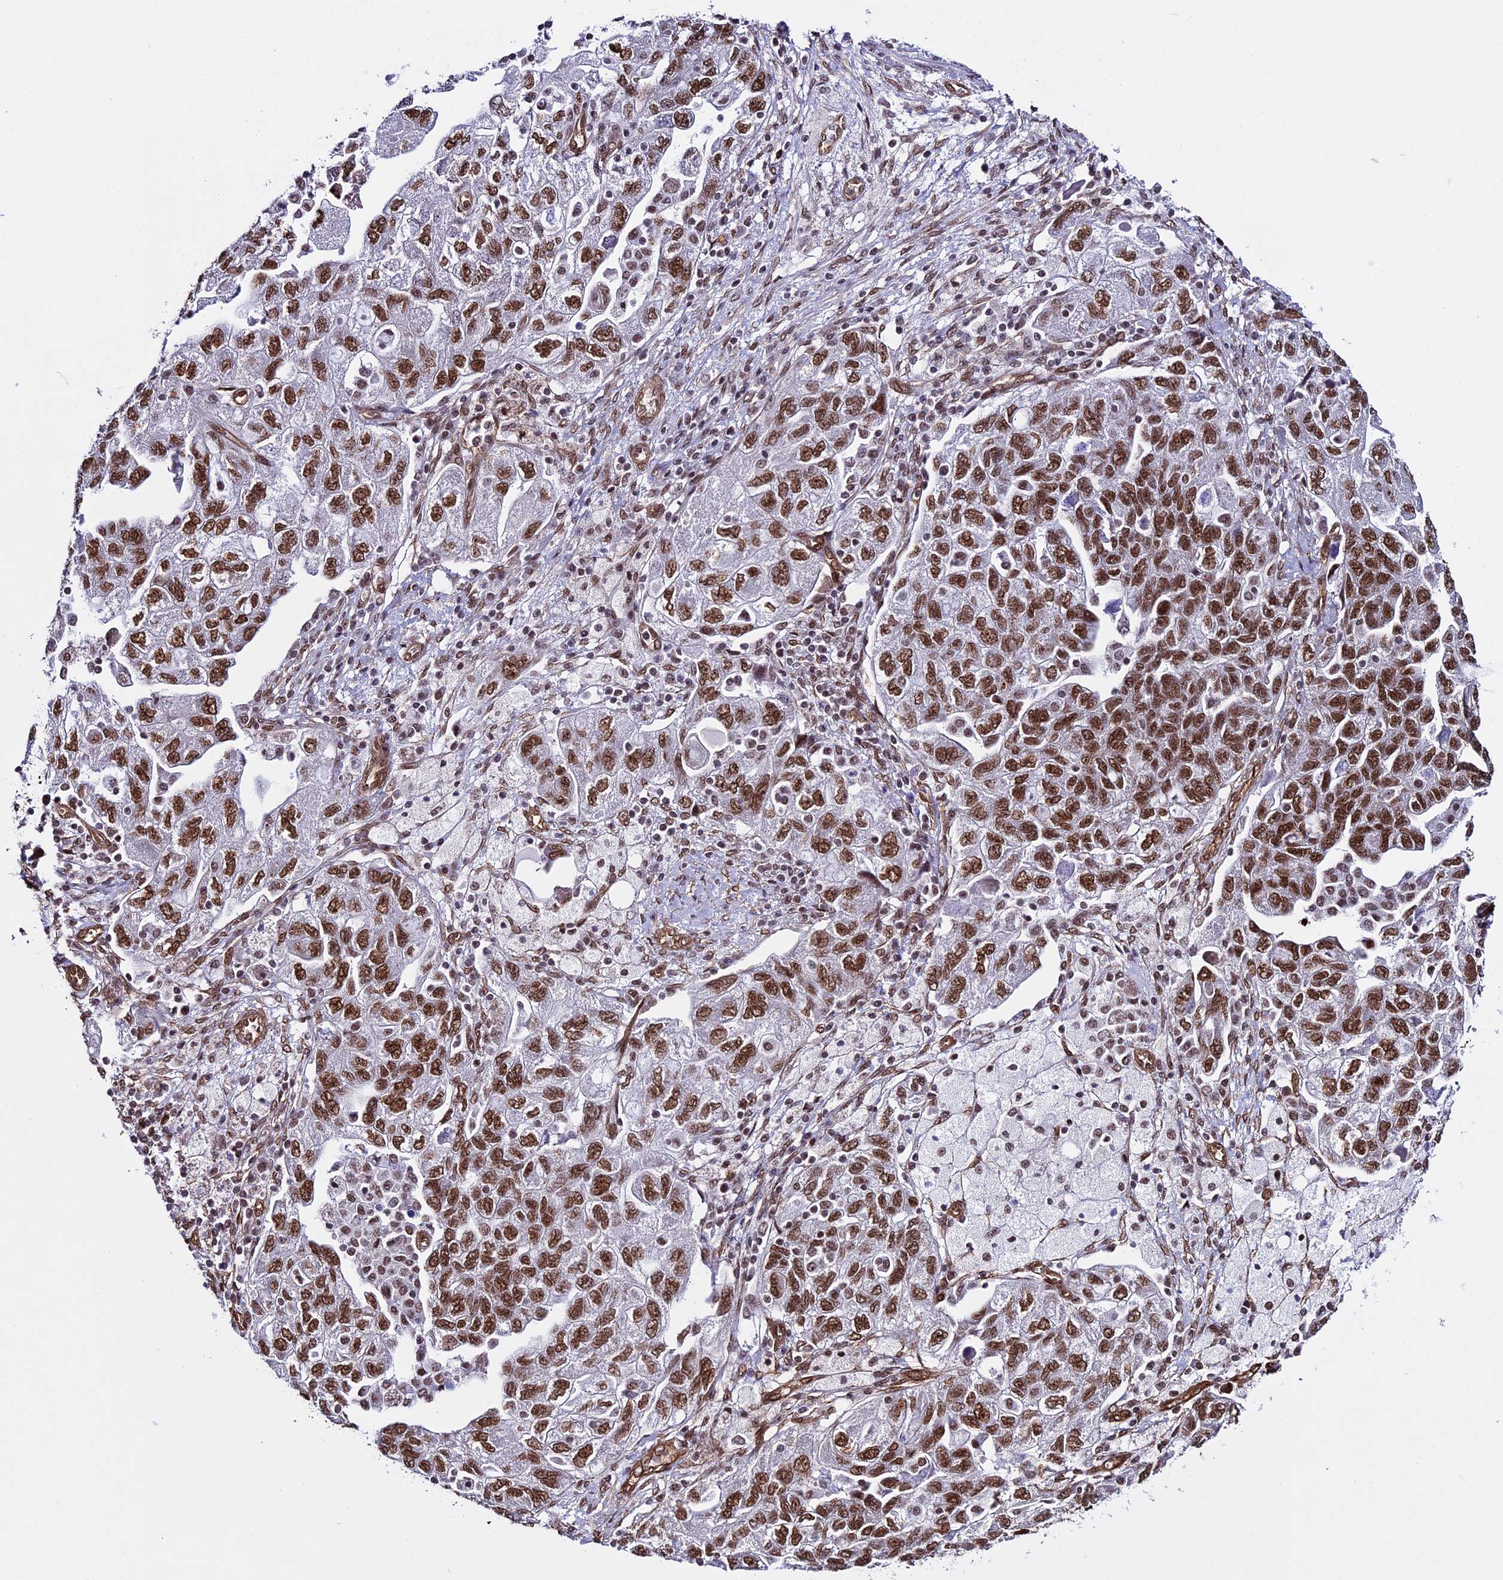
{"staining": {"intensity": "strong", "quantity": ">75%", "location": "nuclear"}, "tissue": "ovarian cancer", "cell_type": "Tumor cells", "image_type": "cancer", "snomed": [{"axis": "morphology", "description": "Carcinoma, NOS"}, {"axis": "morphology", "description": "Cystadenocarcinoma, serous, NOS"}, {"axis": "topography", "description": "Ovary"}], "caption": "IHC photomicrograph of neoplastic tissue: carcinoma (ovarian) stained using immunohistochemistry (IHC) displays high levels of strong protein expression localized specifically in the nuclear of tumor cells, appearing as a nuclear brown color.", "gene": "MPHOSPH8", "patient": {"sex": "female", "age": 69}}